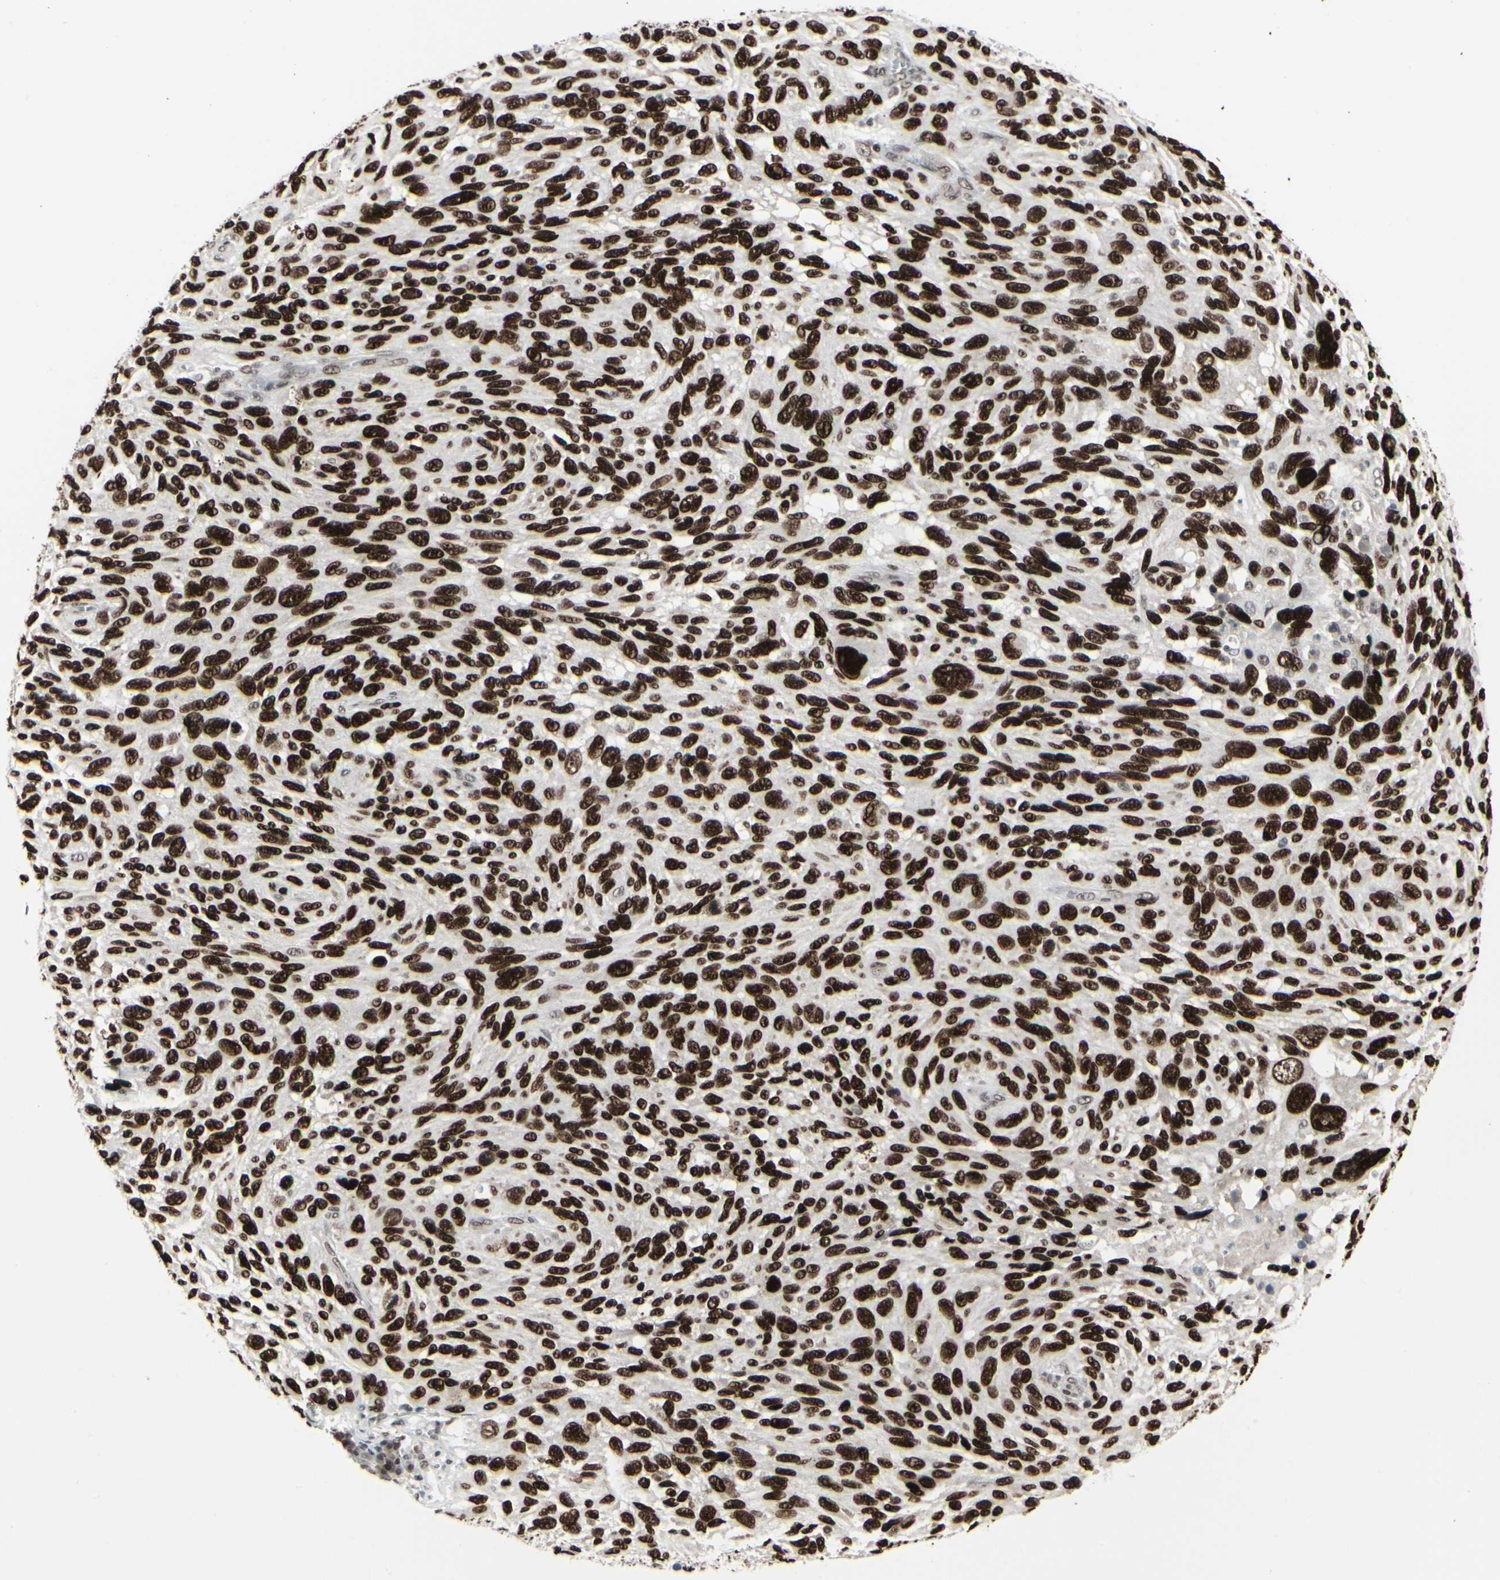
{"staining": {"intensity": "strong", "quantity": ">75%", "location": "nuclear"}, "tissue": "melanoma", "cell_type": "Tumor cells", "image_type": "cancer", "snomed": [{"axis": "morphology", "description": "Malignant melanoma, NOS"}, {"axis": "topography", "description": "Skin"}], "caption": "Immunohistochemistry of malignant melanoma reveals high levels of strong nuclear positivity in about >75% of tumor cells. (DAB = brown stain, brightfield microscopy at high magnification).", "gene": "HMG20A", "patient": {"sex": "male", "age": 53}}